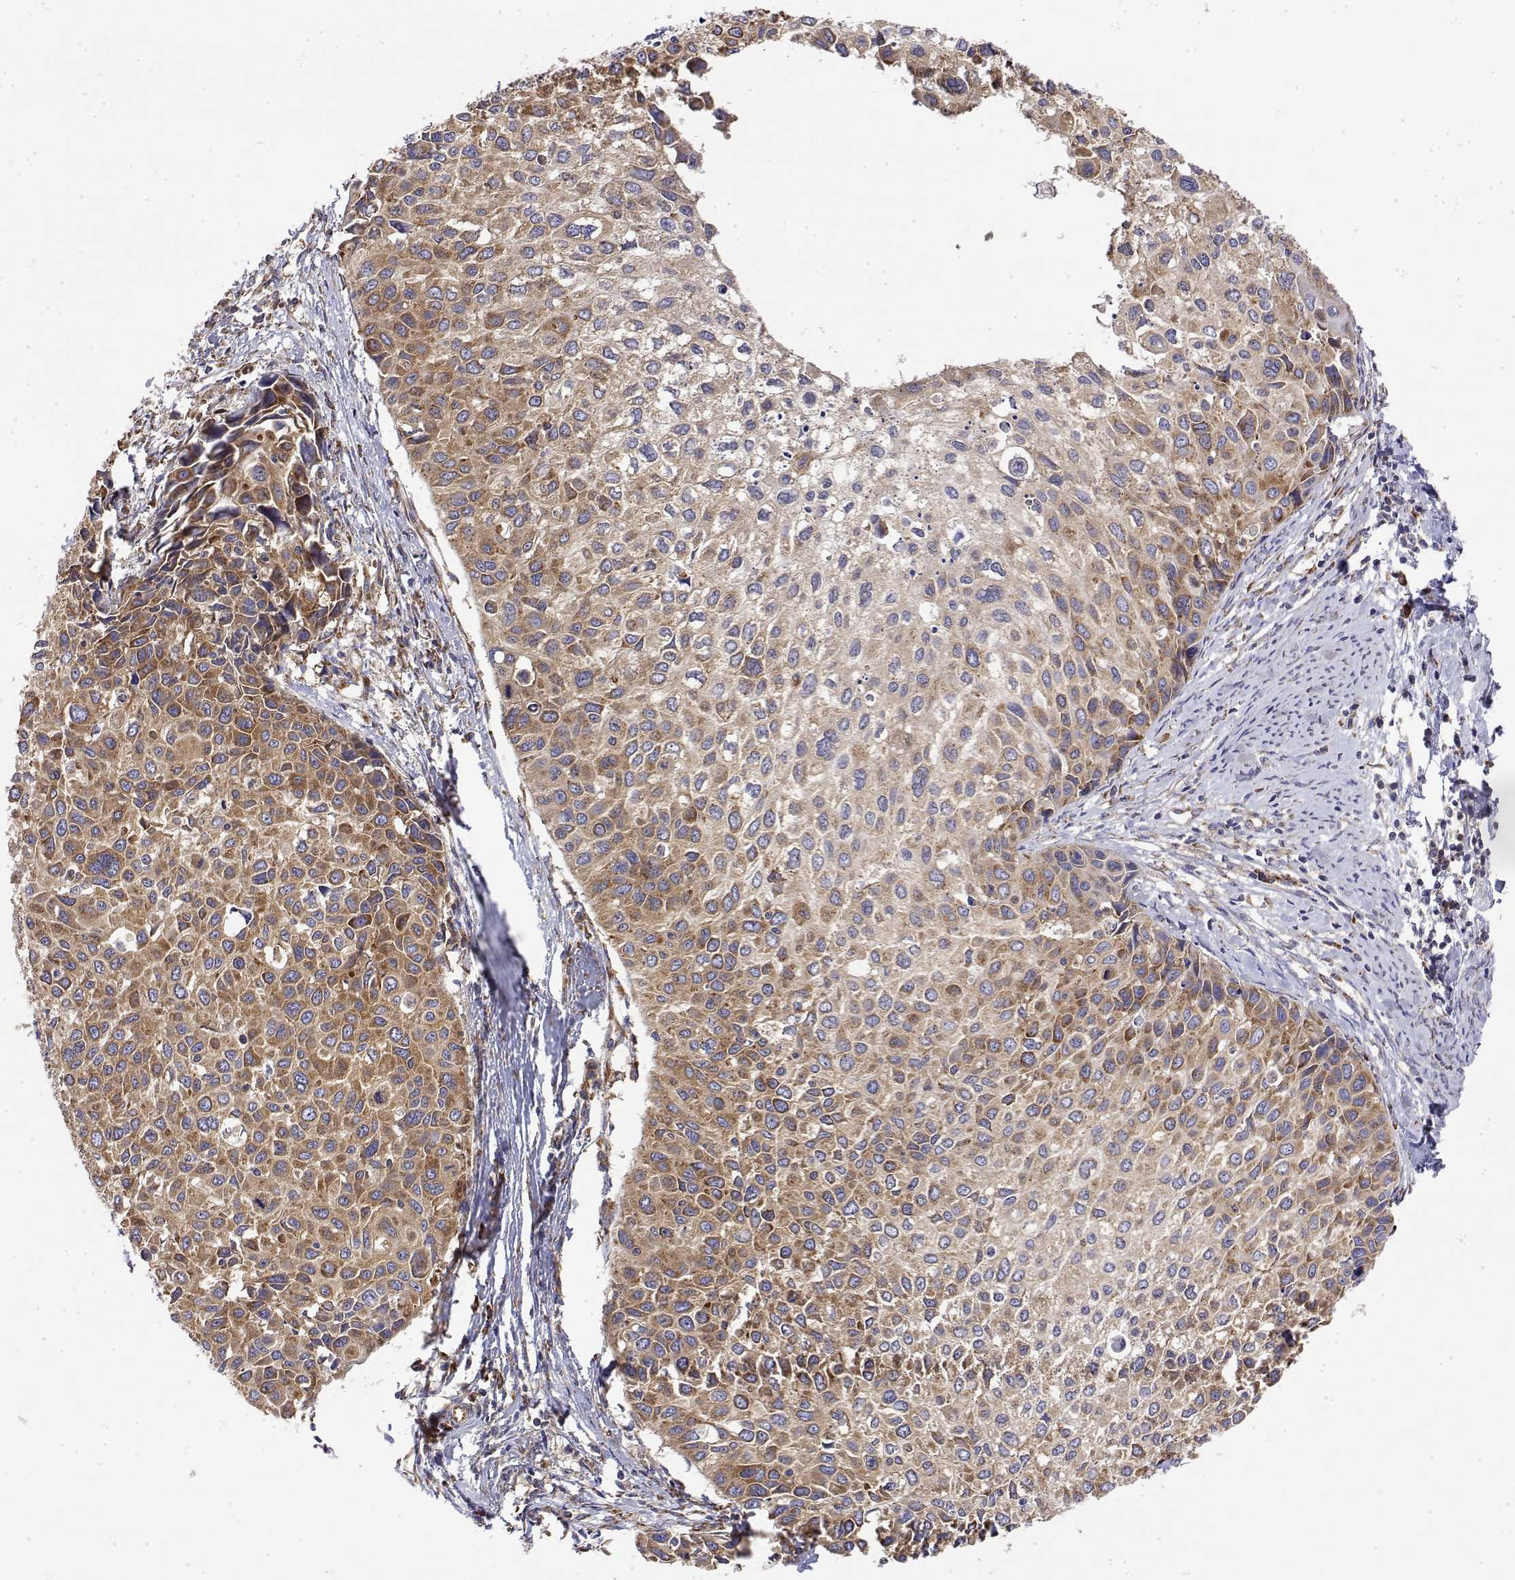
{"staining": {"intensity": "moderate", "quantity": ">75%", "location": "cytoplasmic/membranous"}, "tissue": "cervical cancer", "cell_type": "Tumor cells", "image_type": "cancer", "snomed": [{"axis": "morphology", "description": "Squamous cell carcinoma, NOS"}, {"axis": "topography", "description": "Cervix"}], "caption": "Immunohistochemical staining of cervical cancer displays moderate cytoplasmic/membranous protein expression in approximately >75% of tumor cells. The protein is shown in brown color, while the nuclei are stained blue.", "gene": "EEF1G", "patient": {"sex": "female", "age": 50}}